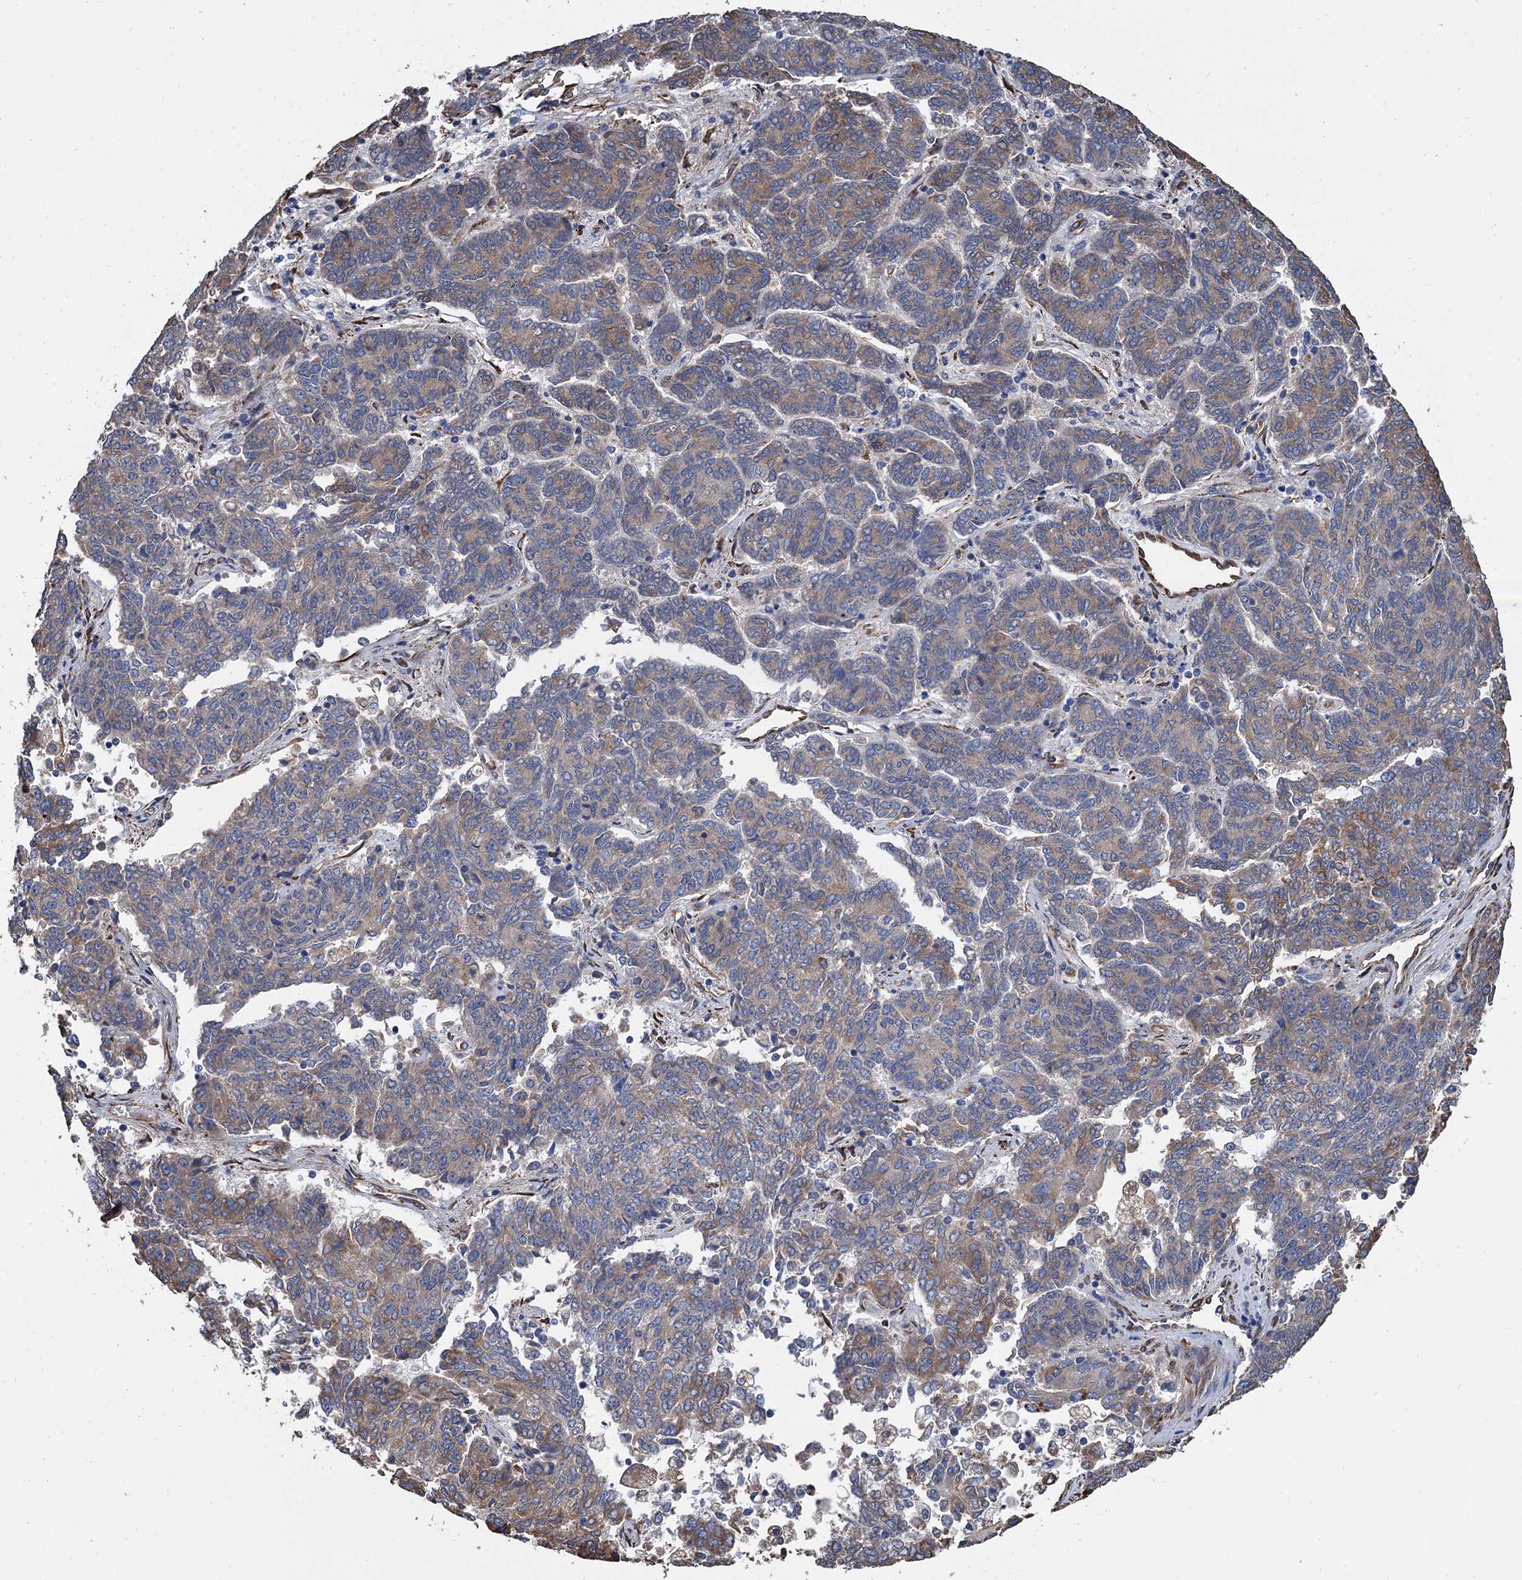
{"staining": {"intensity": "moderate", "quantity": "25%-75%", "location": "cytoplasmic/membranous"}, "tissue": "endometrial cancer", "cell_type": "Tumor cells", "image_type": "cancer", "snomed": [{"axis": "morphology", "description": "Adenocarcinoma, NOS"}, {"axis": "topography", "description": "Endometrium"}], "caption": "The immunohistochemical stain shows moderate cytoplasmic/membranous expression in tumor cells of endometrial cancer tissue.", "gene": "CNNM1", "patient": {"sex": "female", "age": 80}}